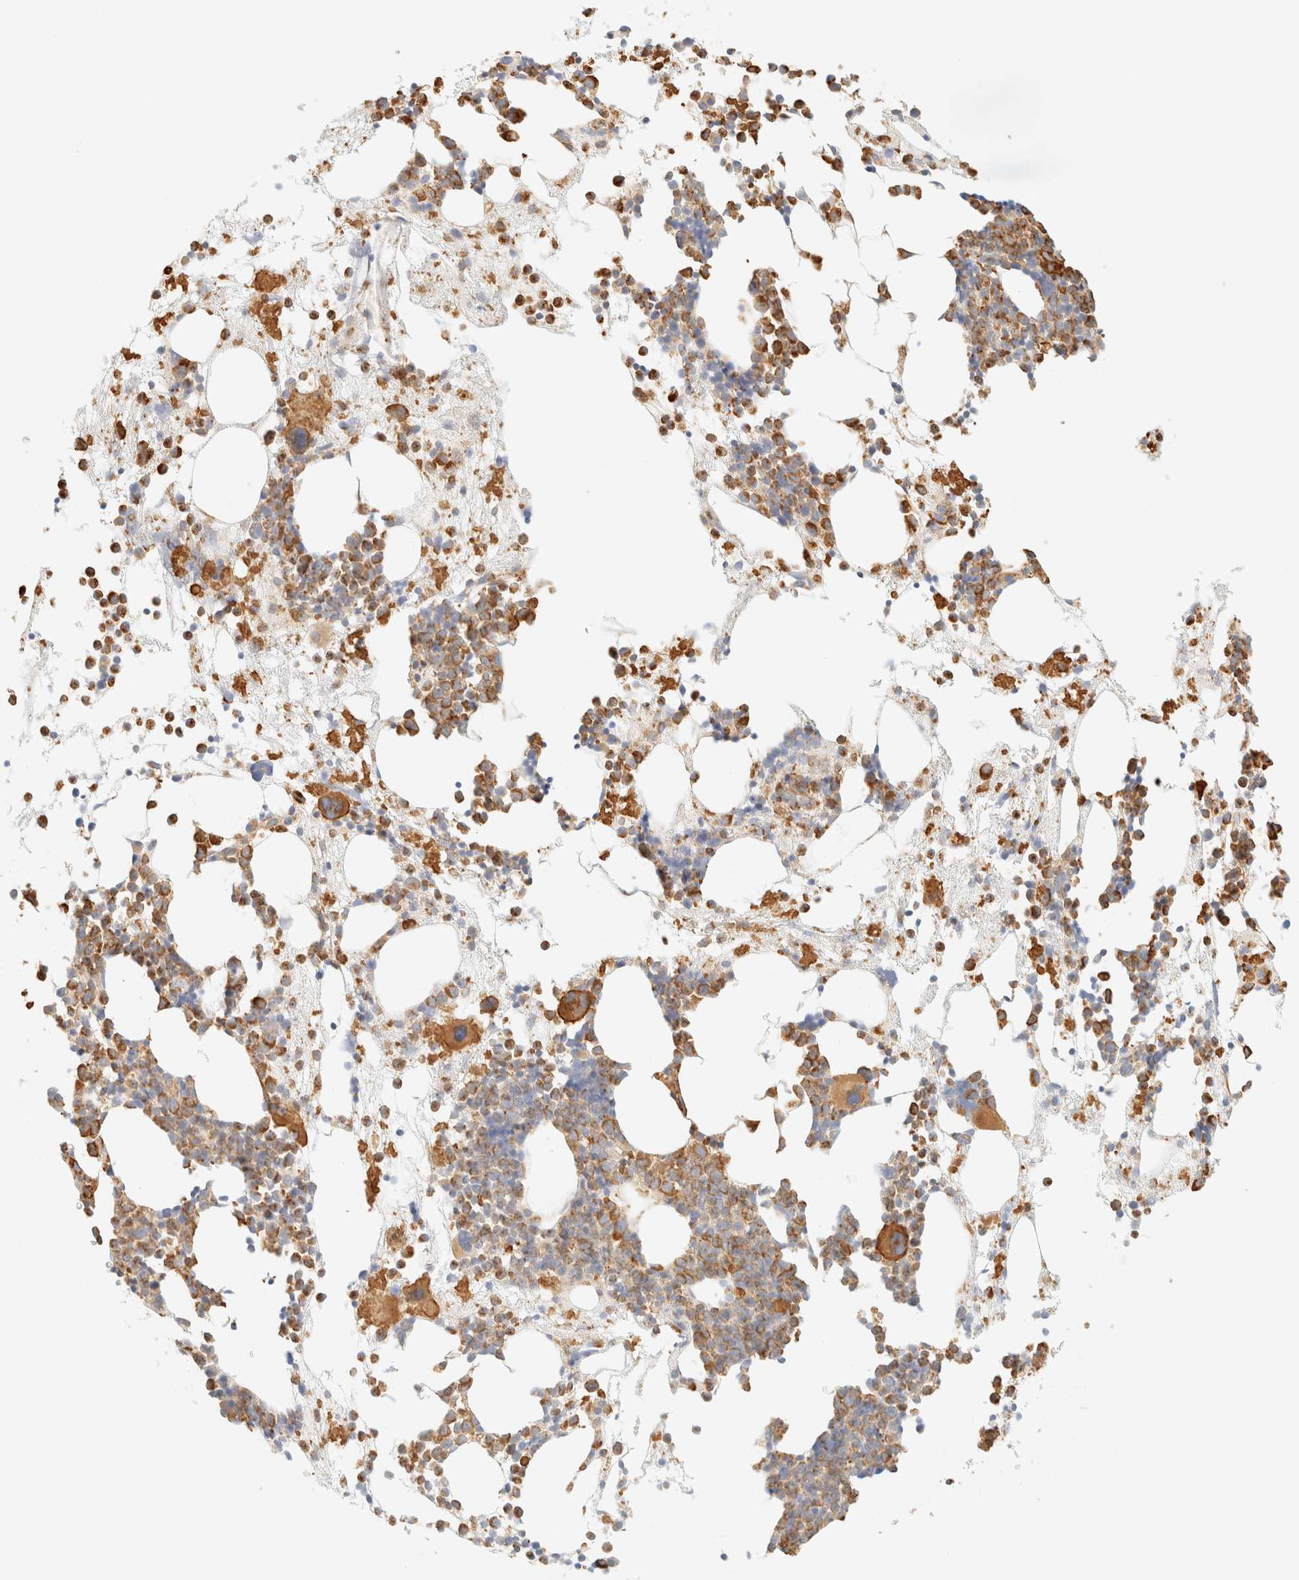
{"staining": {"intensity": "moderate", "quantity": ">75%", "location": "cytoplasmic/membranous"}, "tissue": "bone marrow", "cell_type": "Hematopoietic cells", "image_type": "normal", "snomed": [{"axis": "morphology", "description": "Normal tissue, NOS"}, {"axis": "morphology", "description": "Inflammation, NOS"}, {"axis": "topography", "description": "Bone marrow"}], "caption": "An immunohistochemistry (IHC) micrograph of normal tissue is shown. Protein staining in brown labels moderate cytoplasmic/membranous positivity in bone marrow within hematopoietic cells.", "gene": "OTOP2", "patient": {"sex": "female", "age": 81}}